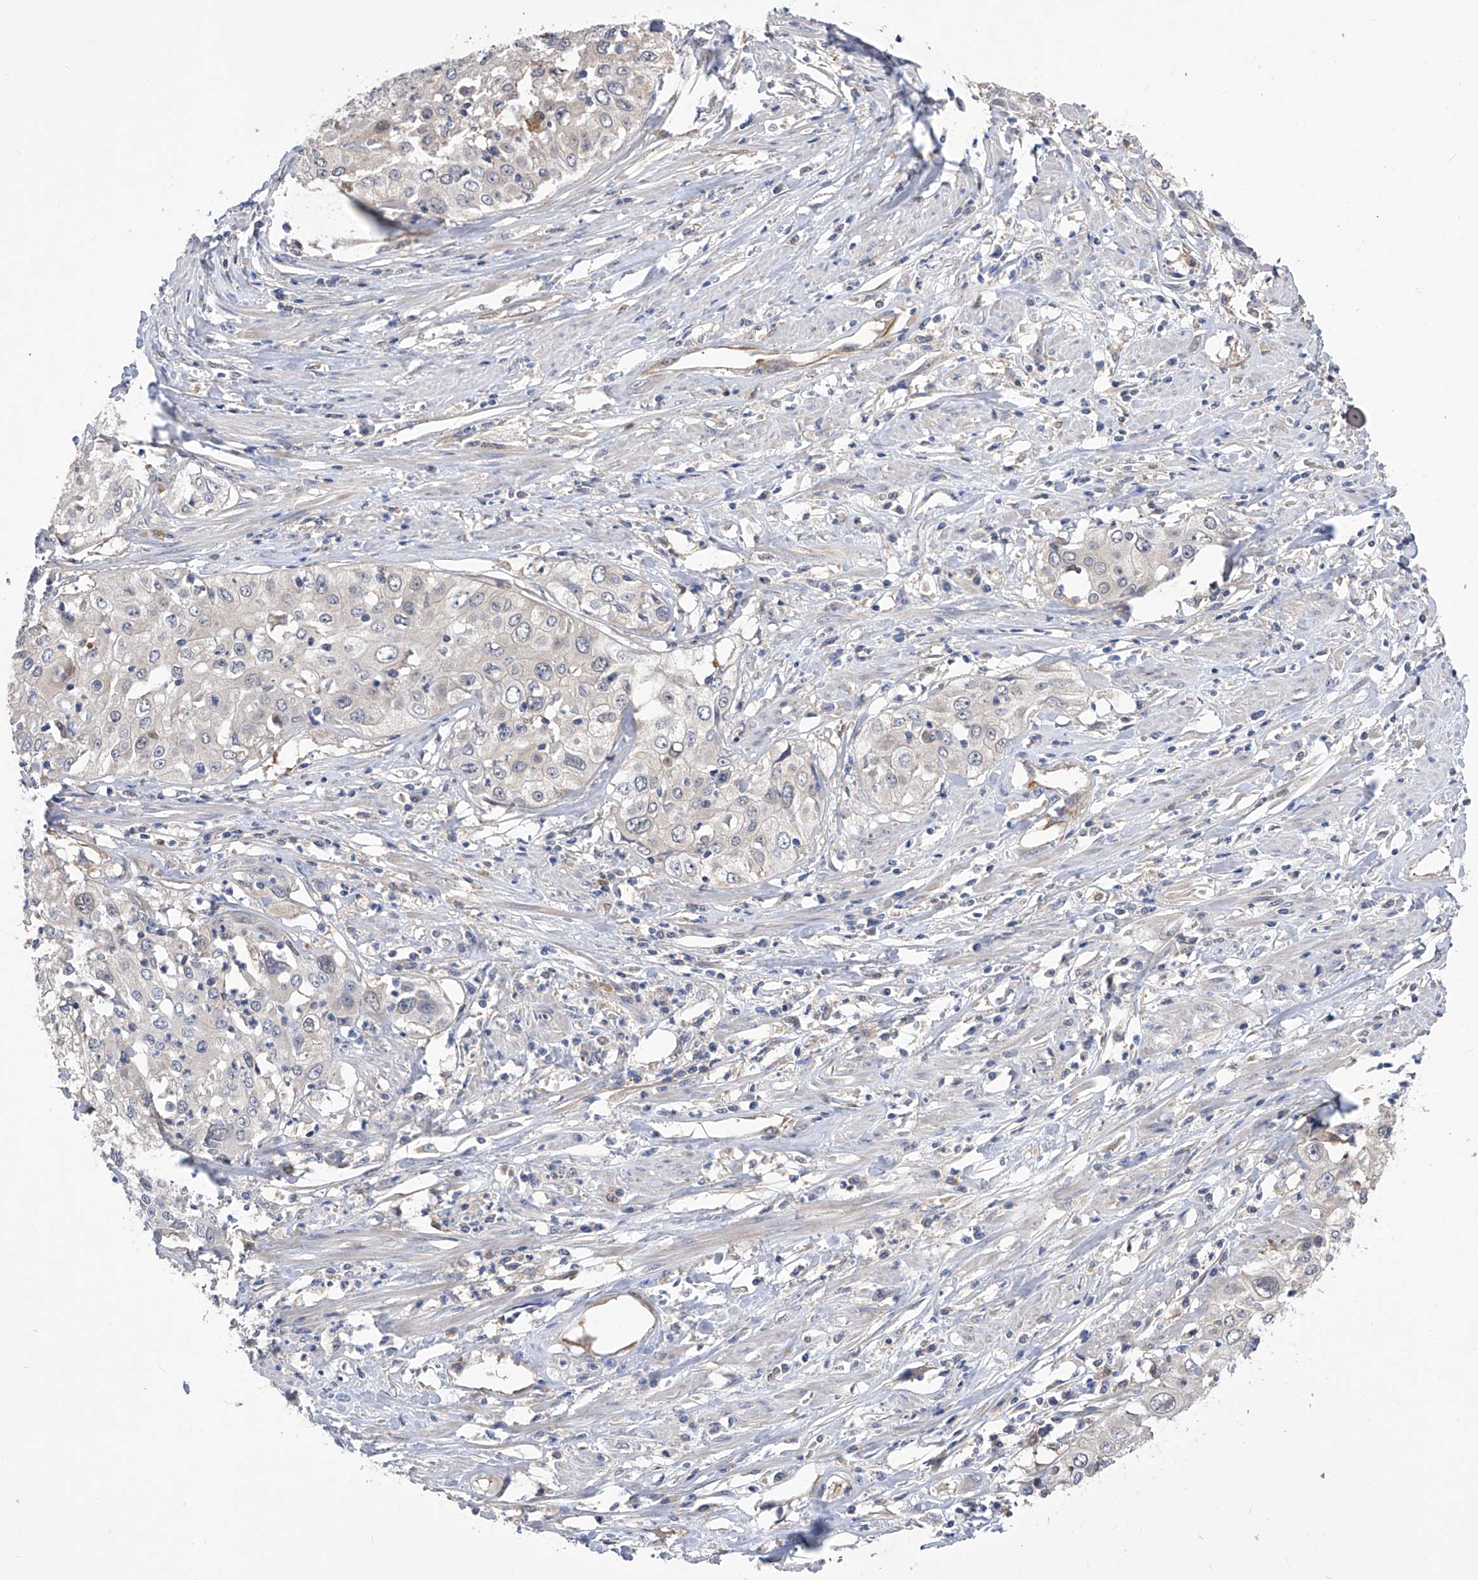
{"staining": {"intensity": "negative", "quantity": "none", "location": "none"}, "tissue": "cervical cancer", "cell_type": "Tumor cells", "image_type": "cancer", "snomed": [{"axis": "morphology", "description": "Squamous cell carcinoma, NOS"}, {"axis": "topography", "description": "Cervix"}], "caption": "Immunohistochemistry photomicrograph of cervical cancer stained for a protein (brown), which demonstrates no staining in tumor cells.", "gene": "SPATA20", "patient": {"sex": "female", "age": 31}}